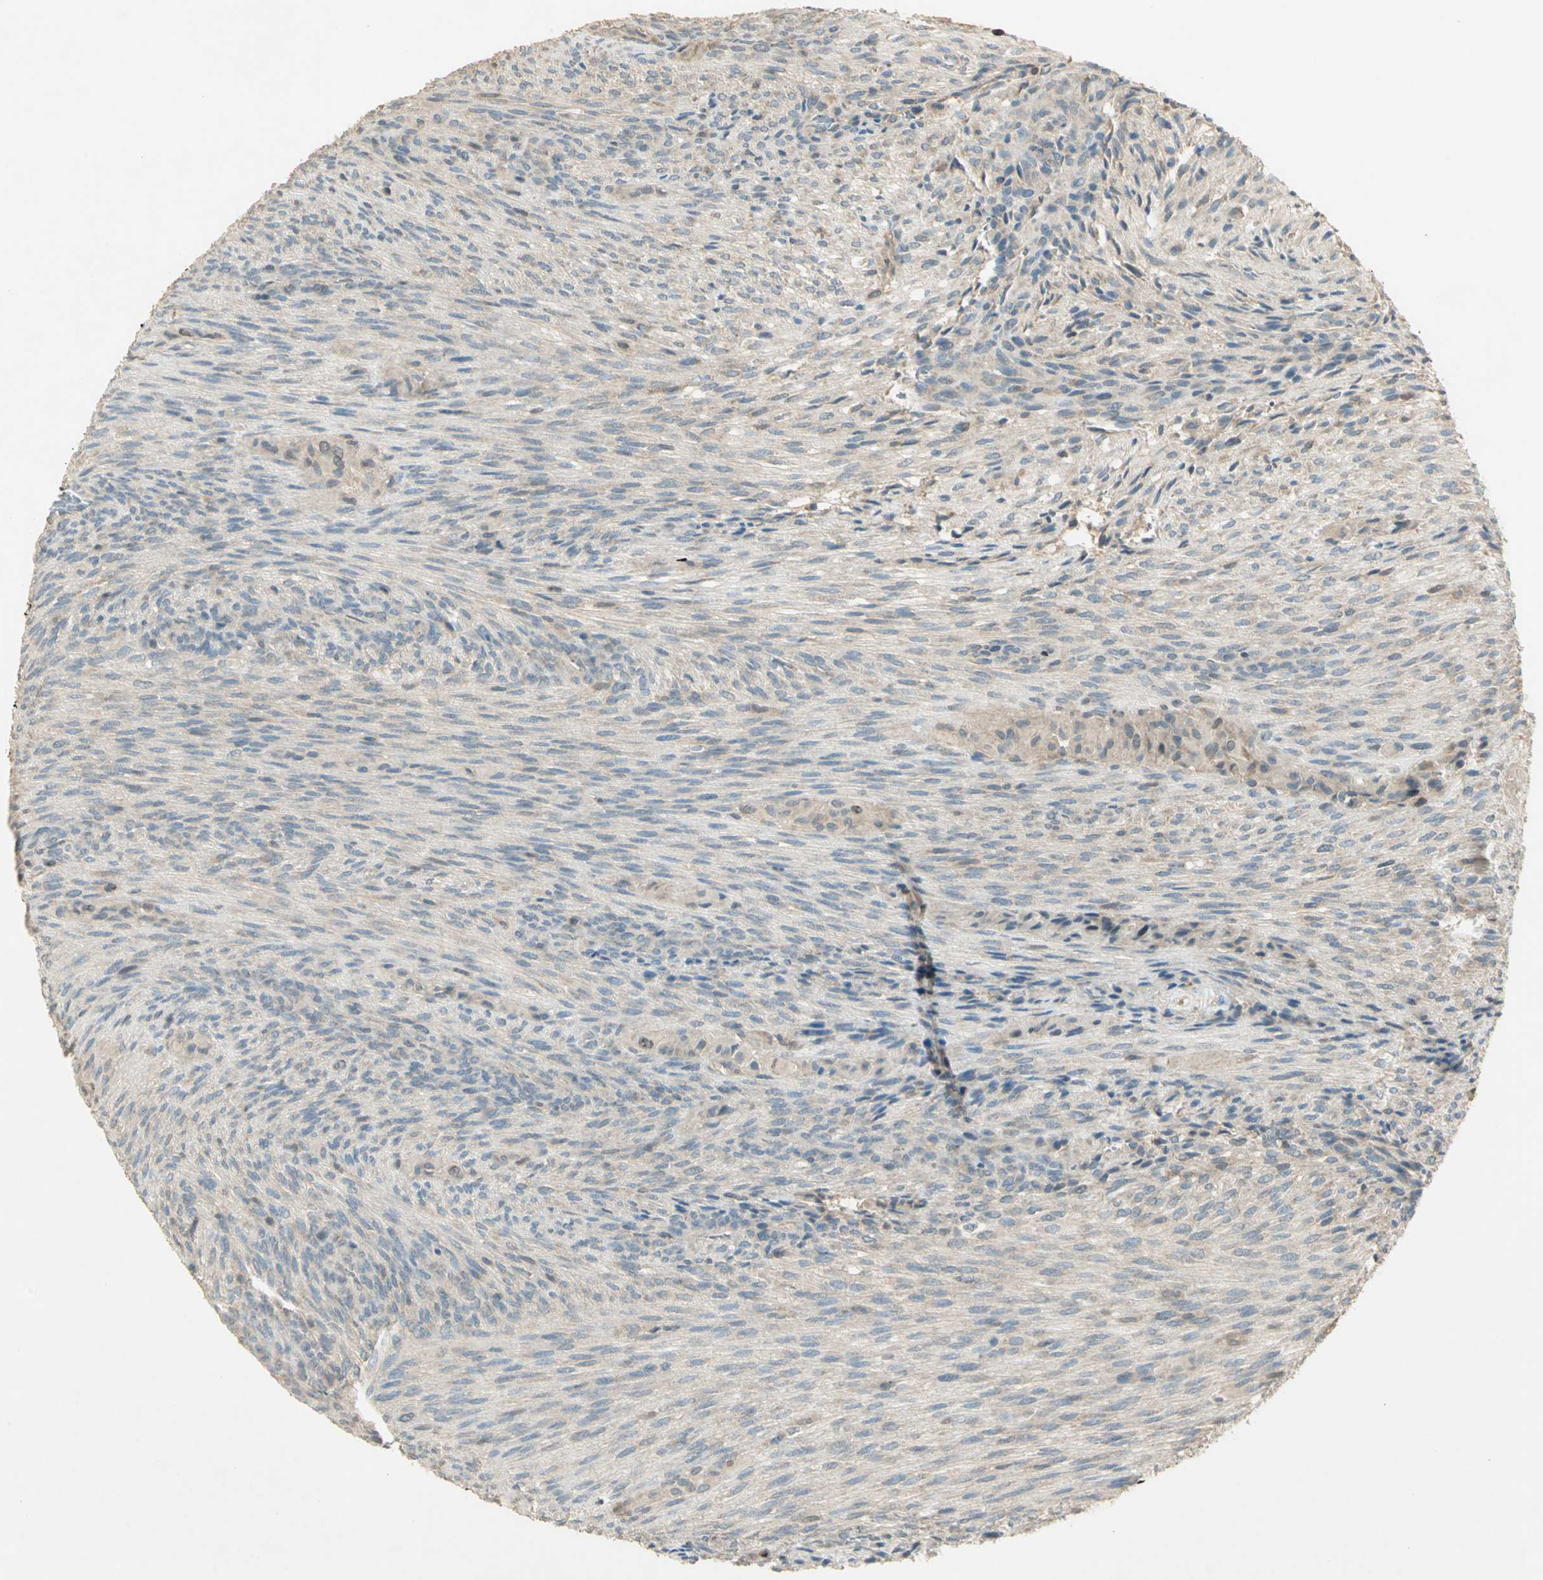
{"staining": {"intensity": "weak", "quantity": "25%-75%", "location": "cytoplasmic/membranous"}, "tissue": "glioma", "cell_type": "Tumor cells", "image_type": "cancer", "snomed": [{"axis": "morphology", "description": "Glioma, malignant, High grade"}, {"axis": "topography", "description": "Cerebral cortex"}], "caption": "Malignant high-grade glioma stained with a brown dye demonstrates weak cytoplasmic/membranous positive positivity in about 25%-75% of tumor cells.", "gene": "BIRC2", "patient": {"sex": "female", "age": 55}}